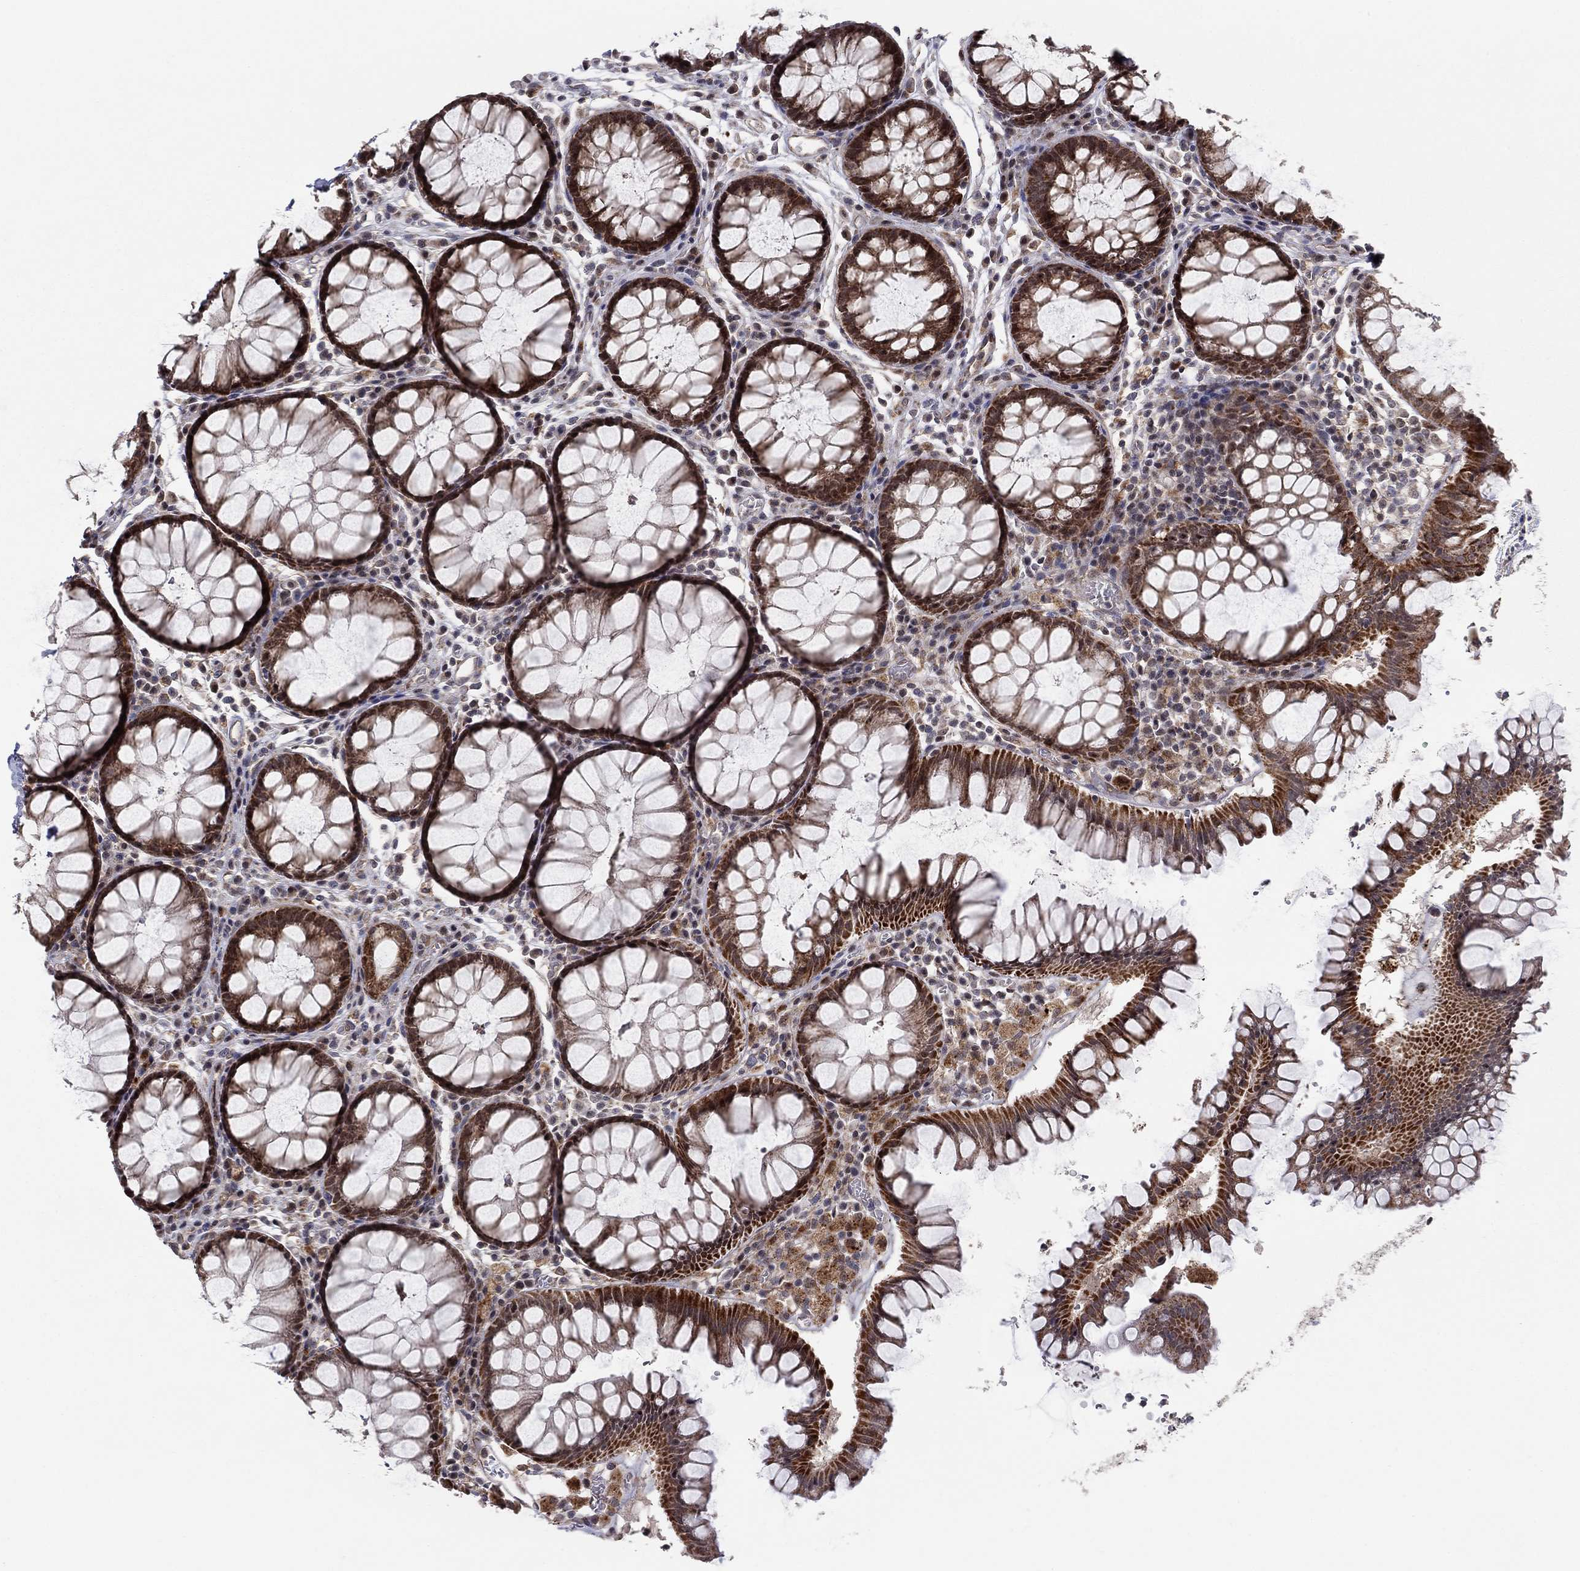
{"staining": {"intensity": "strong", "quantity": ">75%", "location": "cytoplasmic/membranous"}, "tissue": "rectum", "cell_type": "Glandular cells", "image_type": "normal", "snomed": [{"axis": "morphology", "description": "Normal tissue, NOS"}, {"axis": "topography", "description": "Rectum"}], "caption": "IHC micrograph of benign rectum: human rectum stained using immunohistochemistry (IHC) exhibits high levels of strong protein expression localized specifically in the cytoplasmic/membranous of glandular cells, appearing as a cytoplasmic/membranous brown color.", "gene": "ZNF395", "patient": {"sex": "female", "age": 68}}